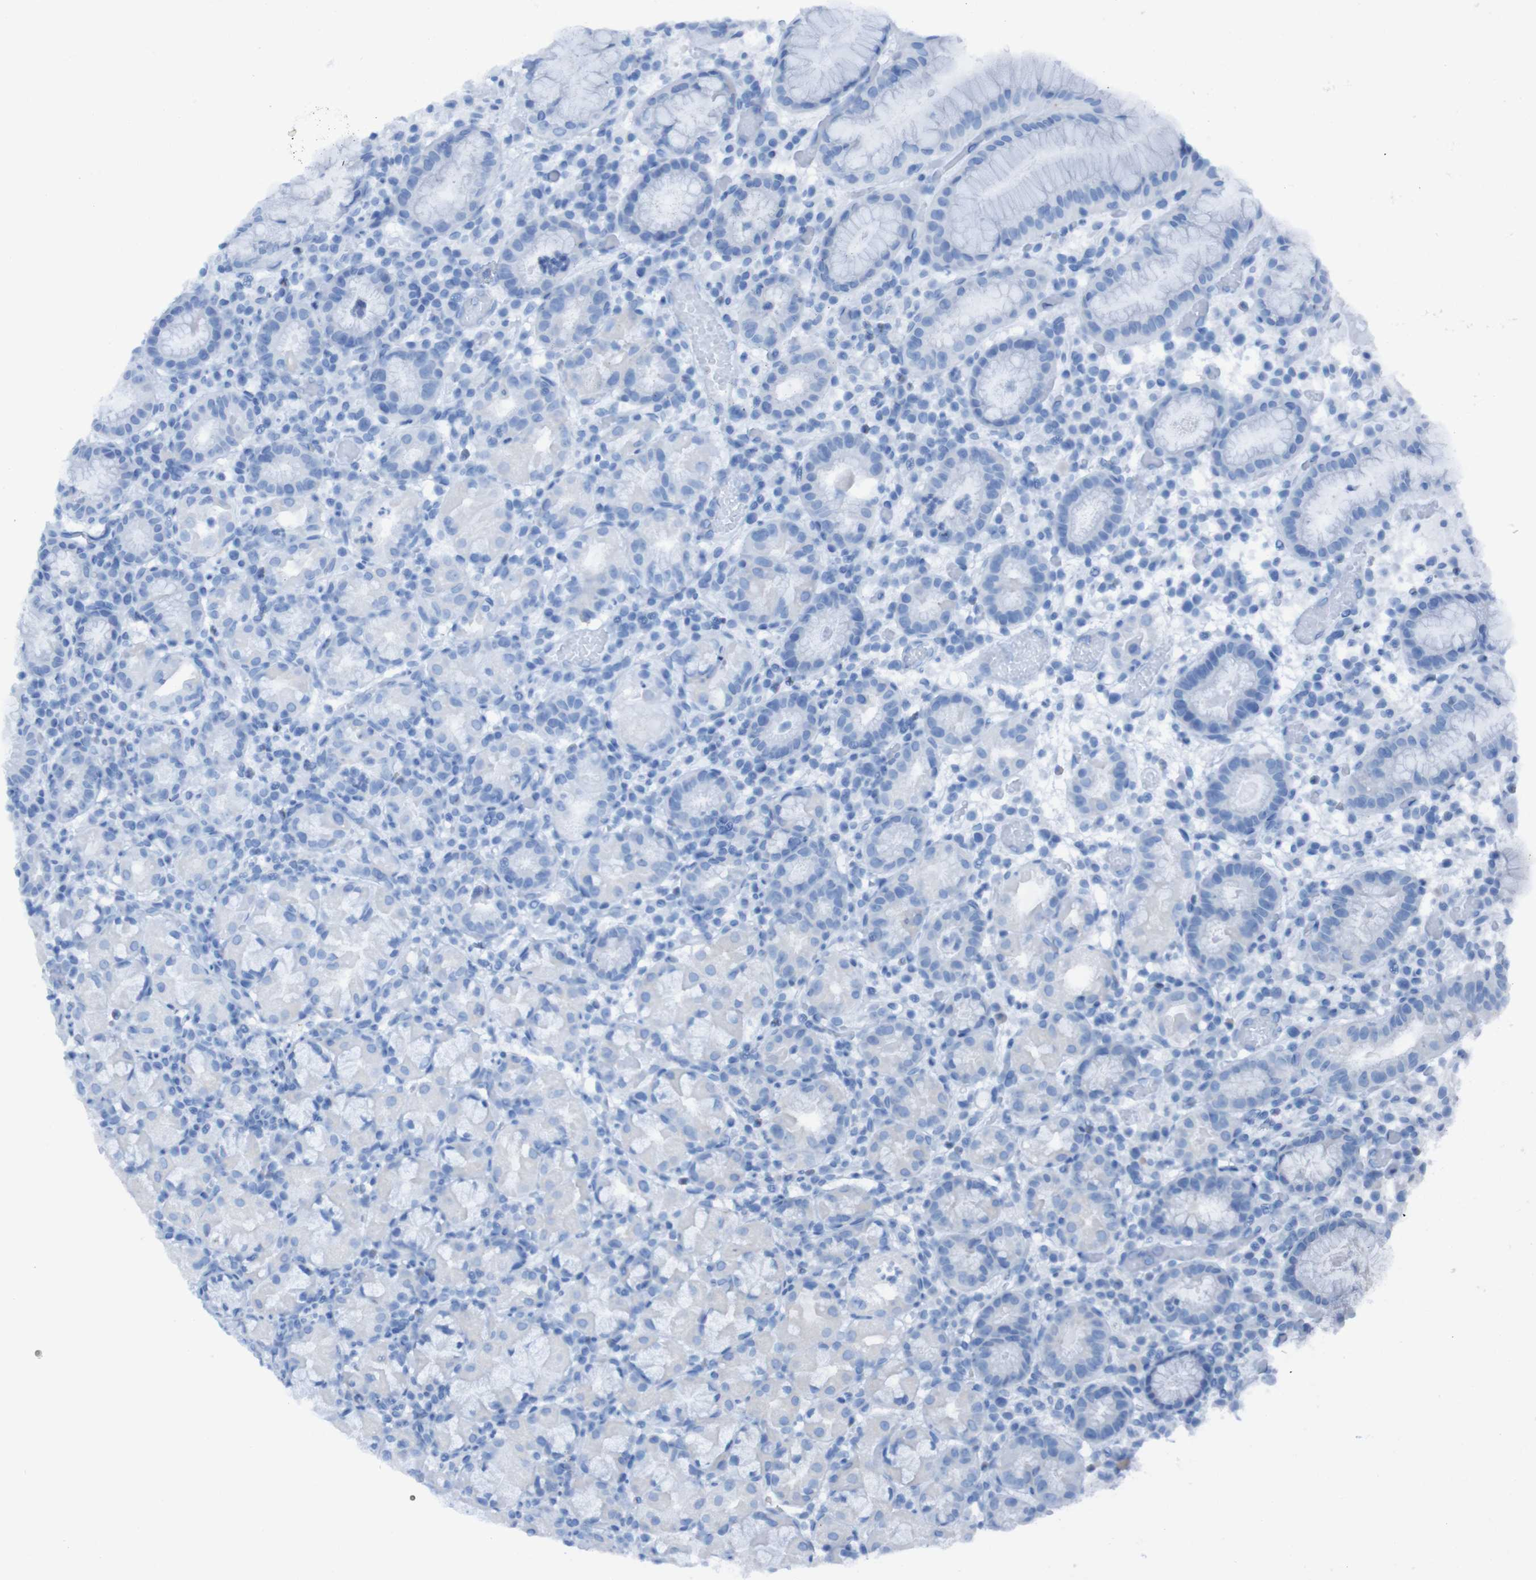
{"staining": {"intensity": "negative", "quantity": "none", "location": "none"}, "tissue": "stomach", "cell_type": "Glandular cells", "image_type": "normal", "snomed": [{"axis": "morphology", "description": "Normal tissue, NOS"}, {"axis": "topography", "description": "Stomach"}, {"axis": "topography", "description": "Stomach, lower"}], "caption": "High magnification brightfield microscopy of normal stomach stained with DAB (brown) and counterstained with hematoxylin (blue): glandular cells show no significant expression.", "gene": "RNF182", "patient": {"sex": "female", "age": 75}}